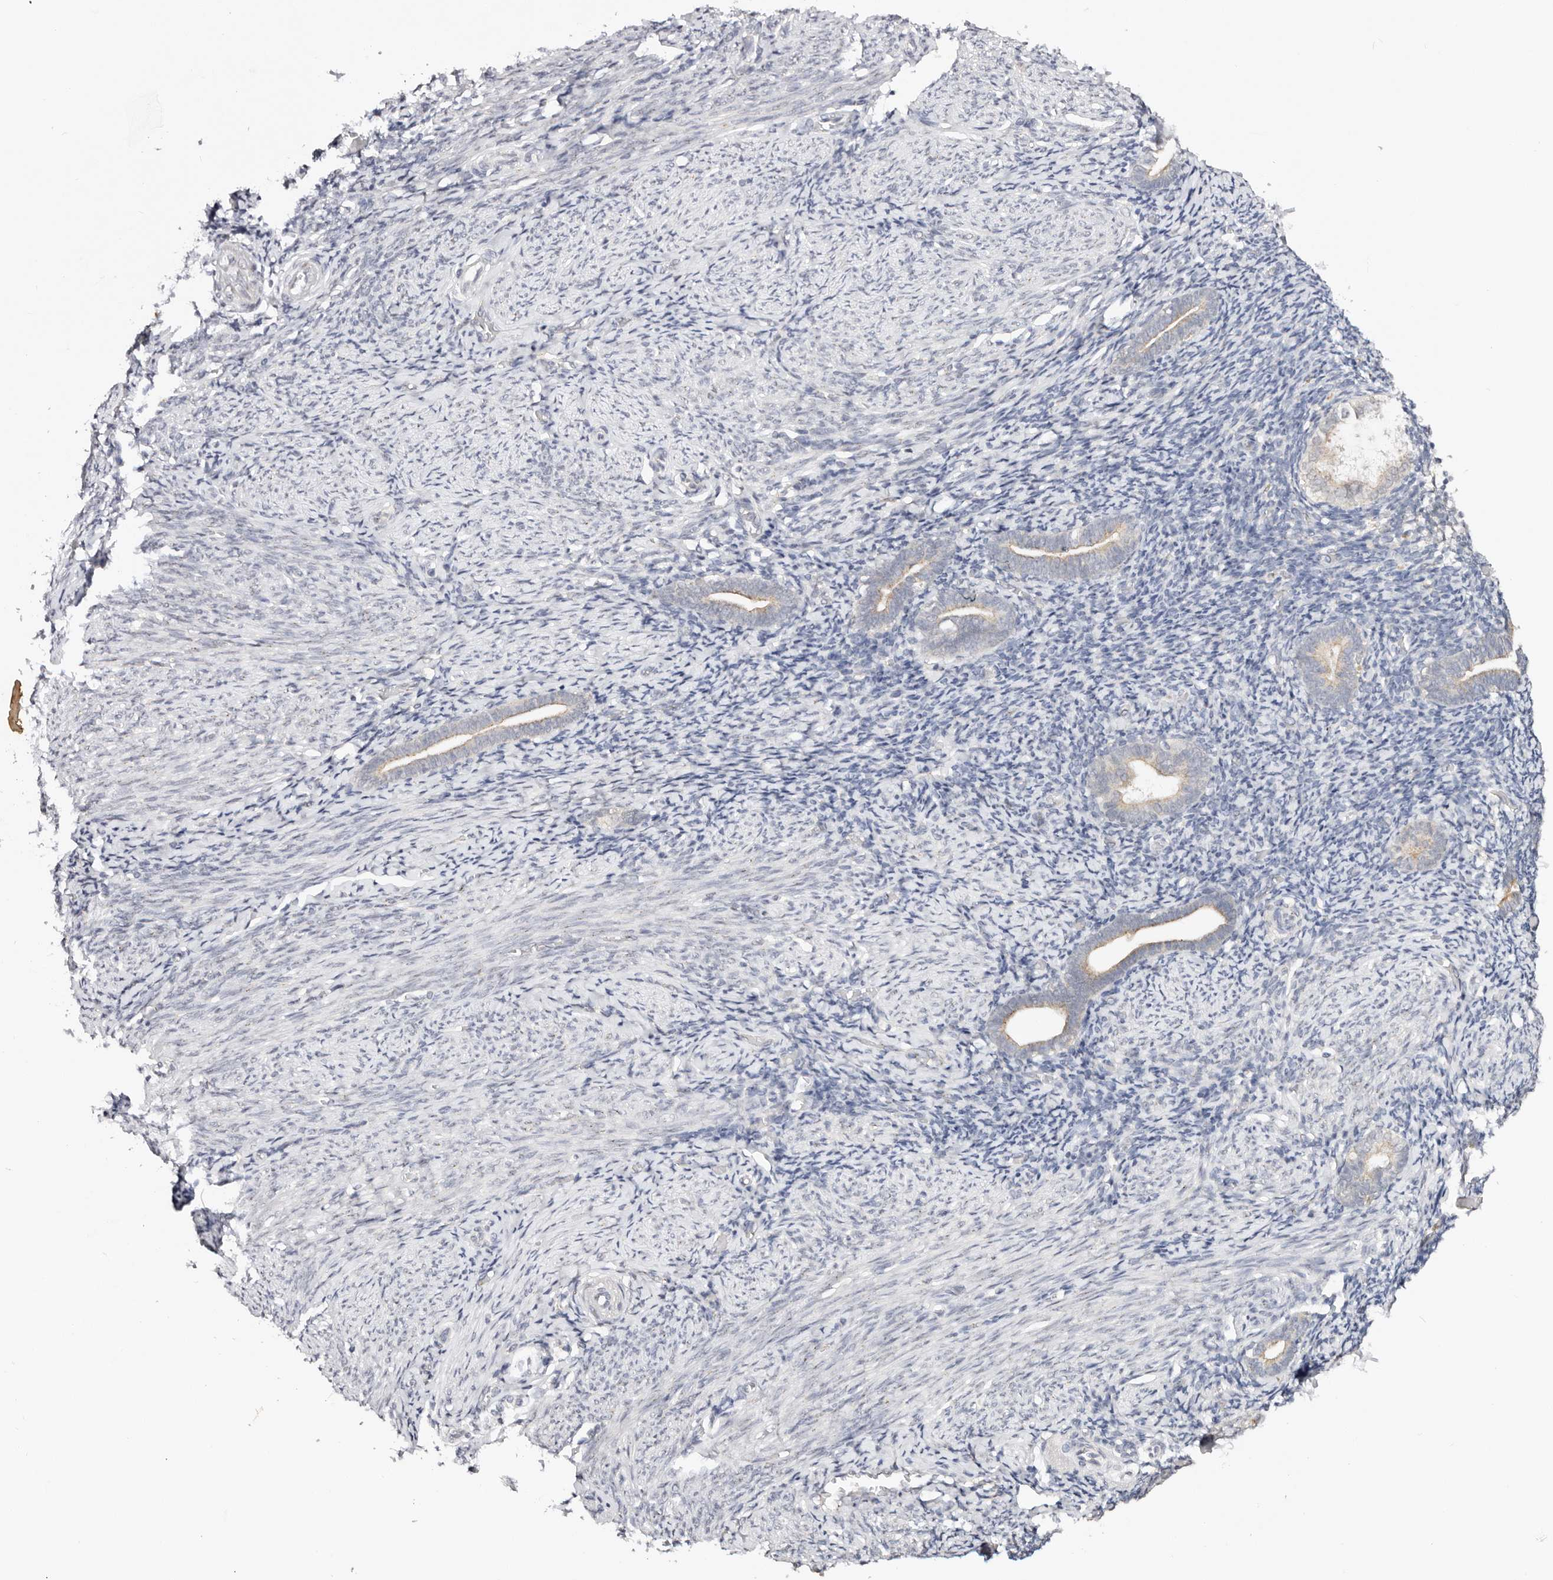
{"staining": {"intensity": "negative", "quantity": "none", "location": "none"}, "tissue": "endometrium", "cell_type": "Cells in endometrial stroma", "image_type": "normal", "snomed": [{"axis": "morphology", "description": "Normal tissue, NOS"}, {"axis": "topography", "description": "Endometrium"}], "caption": "High magnification brightfield microscopy of benign endometrium stained with DAB (brown) and counterstained with hematoxylin (blue): cells in endometrial stroma show no significant staining. (Brightfield microscopy of DAB immunohistochemistry (IHC) at high magnification).", "gene": "VIPAS39", "patient": {"sex": "female", "age": 51}}